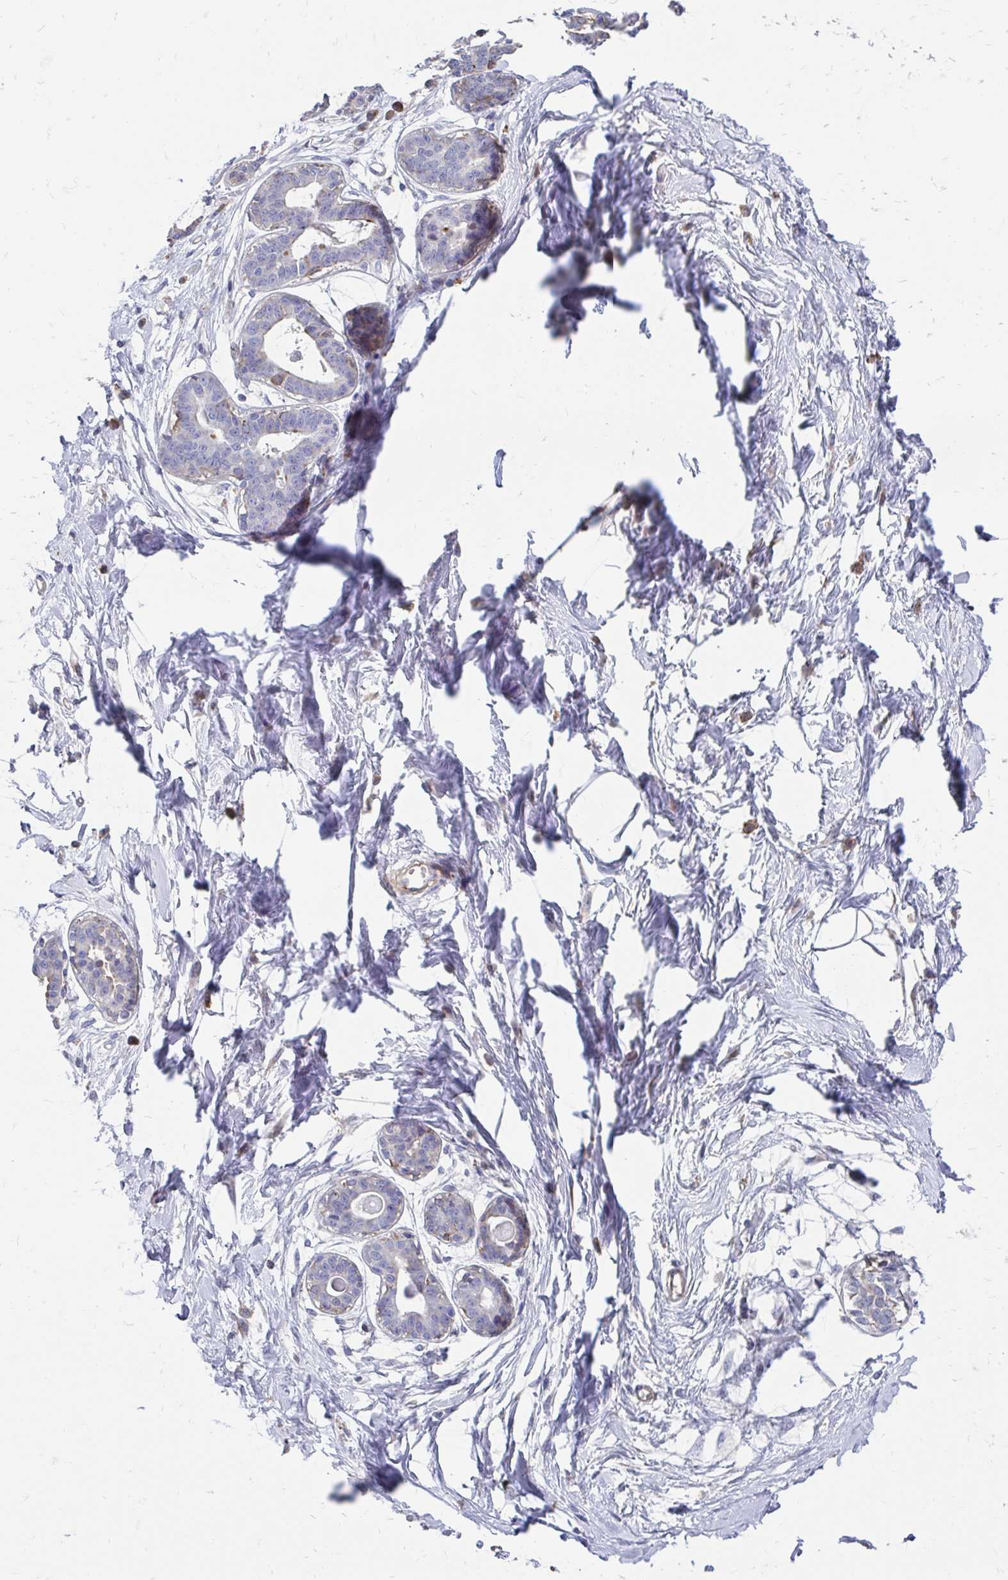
{"staining": {"intensity": "moderate", "quantity": "25%-75%", "location": "cytoplasmic/membranous"}, "tissue": "breast", "cell_type": "Adipocytes", "image_type": "normal", "snomed": [{"axis": "morphology", "description": "Normal tissue, NOS"}, {"axis": "topography", "description": "Breast"}], "caption": "DAB immunohistochemical staining of benign breast displays moderate cytoplasmic/membranous protein expression in about 25%-75% of adipocytes.", "gene": "CDKL1", "patient": {"sex": "female", "age": 45}}